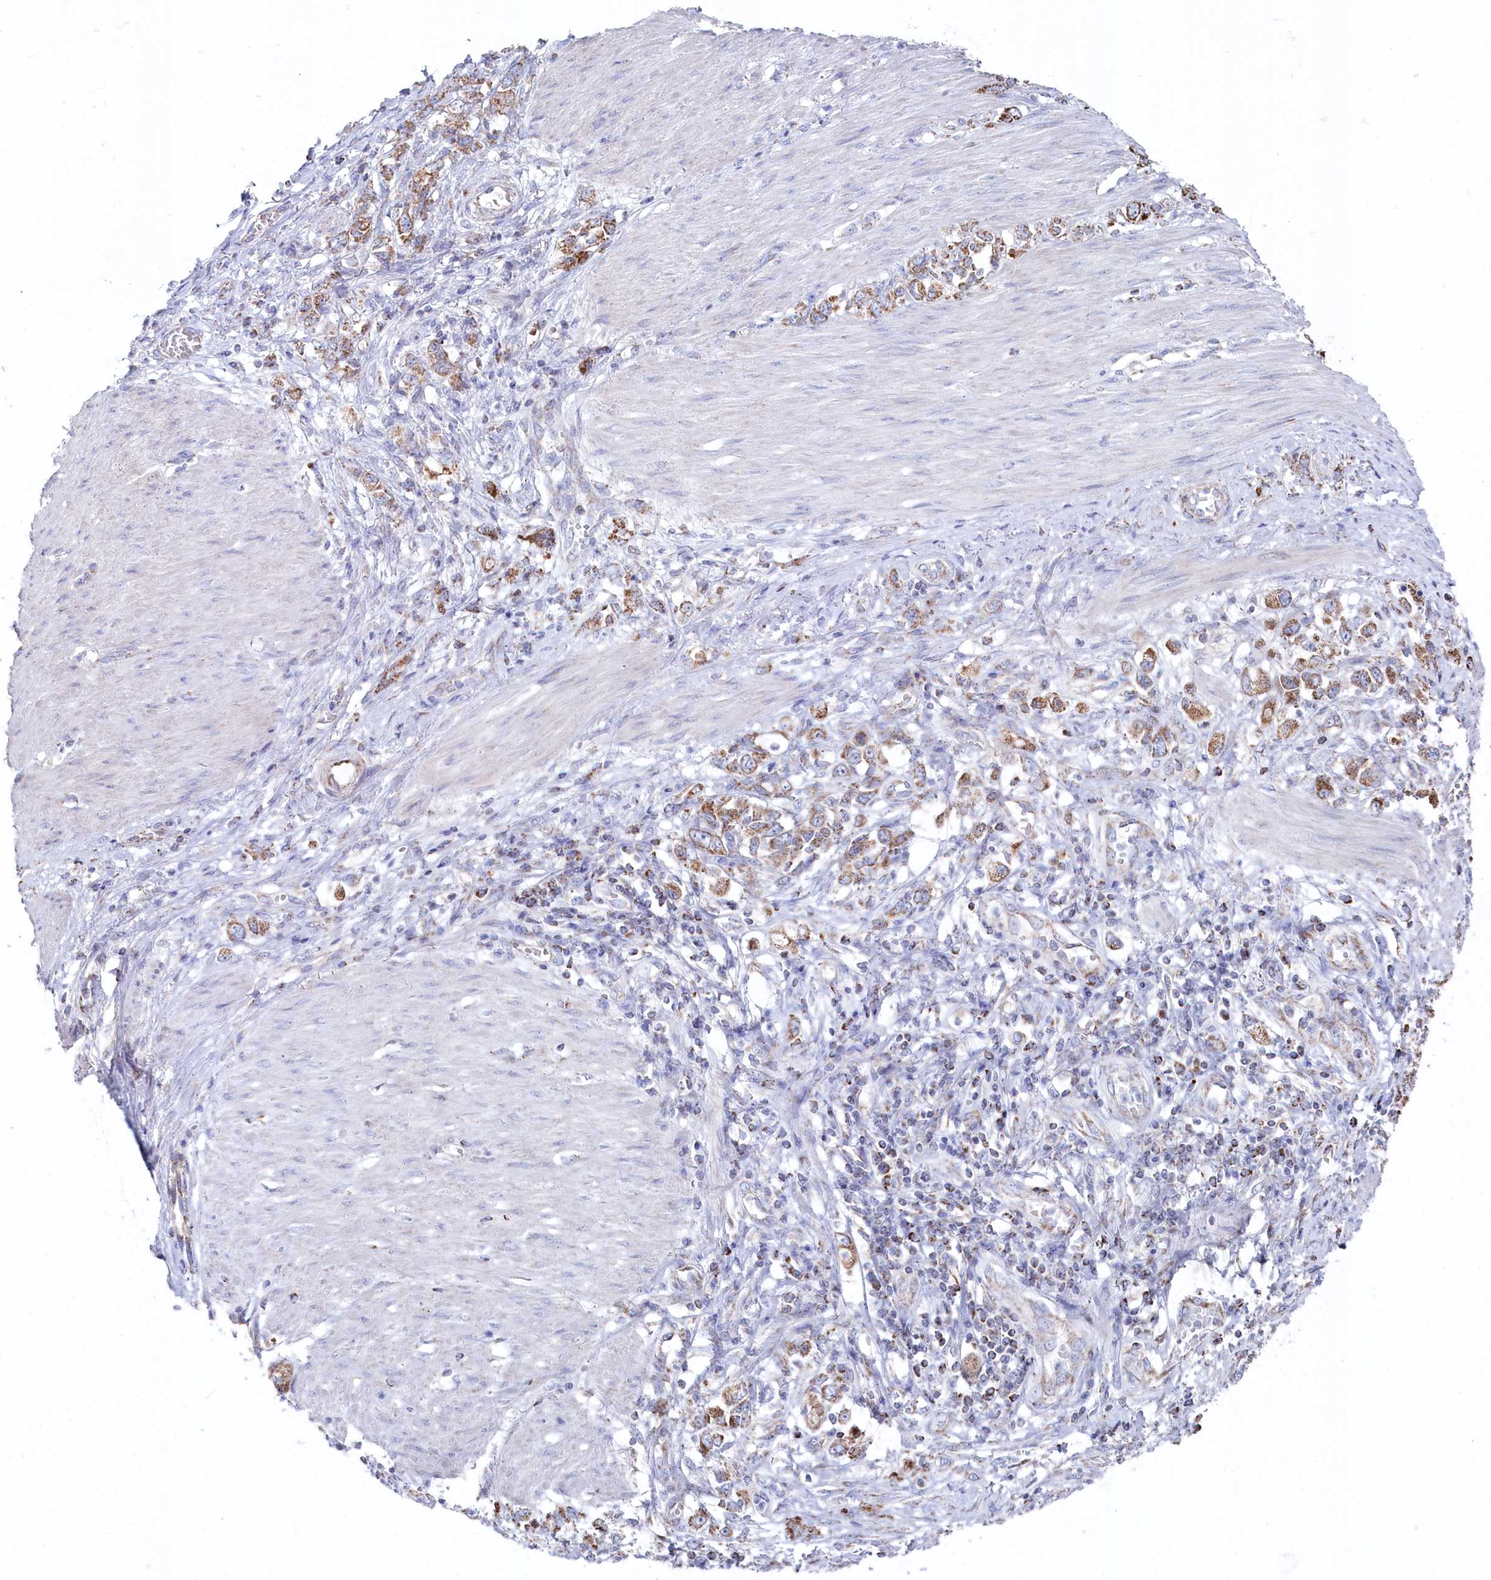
{"staining": {"intensity": "moderate", "quantity": ">75%", "location": "cytoplasmic/membranous"}, "tissue": "stomach cancer", "cell_type": "Tumor cells", "image_type": "cancer", "snomed": [{"axis": "morphology", "description": "Adenocarcinoma, NOS"}, {"axis": "topography", "description": "Stomach"}], "caption": "A brown stain highlights moderate cytoplasmic/membranous staining of a protein in stomach cancer (adenocarcinoma) tumor cells. (Stains: DAB (3,3'-diaminobenzidine) in brown, nuclei in blue, Microscopy: brightfield microscopy at high magnification).", "gene": "GLS2", "patient": {"sex": "female", "age": 76}}